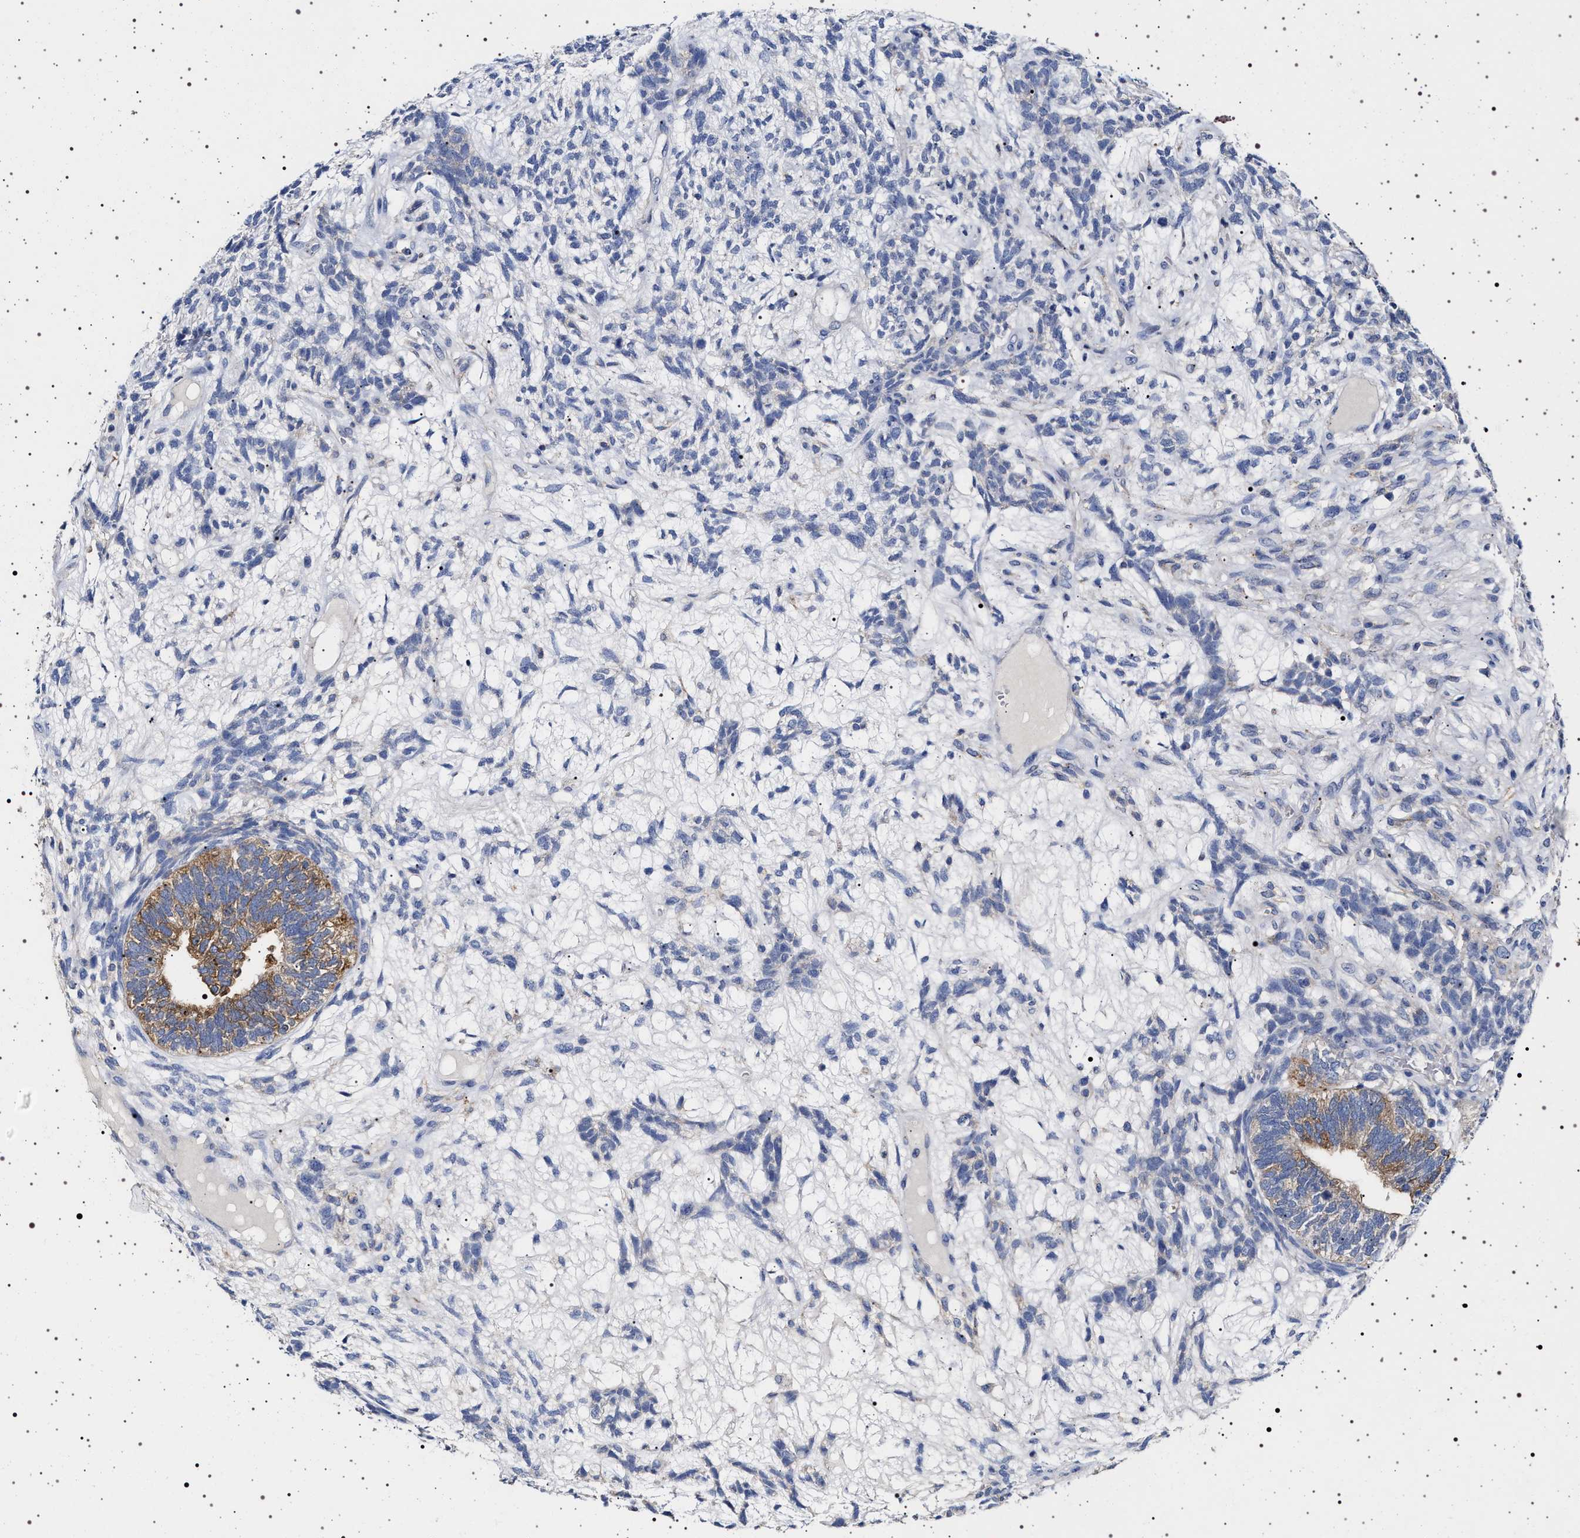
{"staining": {"intensity": "negative", "quantity": "none", "location": "none"}, "tissue": "testis cancer", "cell_type": "Tumor cells", "image_type": "cancer", "snomed": [{"axis": "morphology", "description": "Seminoma, NOS"}, {"axis": "topography", "description": "Testis"}], "caption": "Immunohistochemical staining of testis cancer shows no significant expression in tumor cells.", "gene": "NAALADL2", "patient": {"sex": "male", "age": 28}}